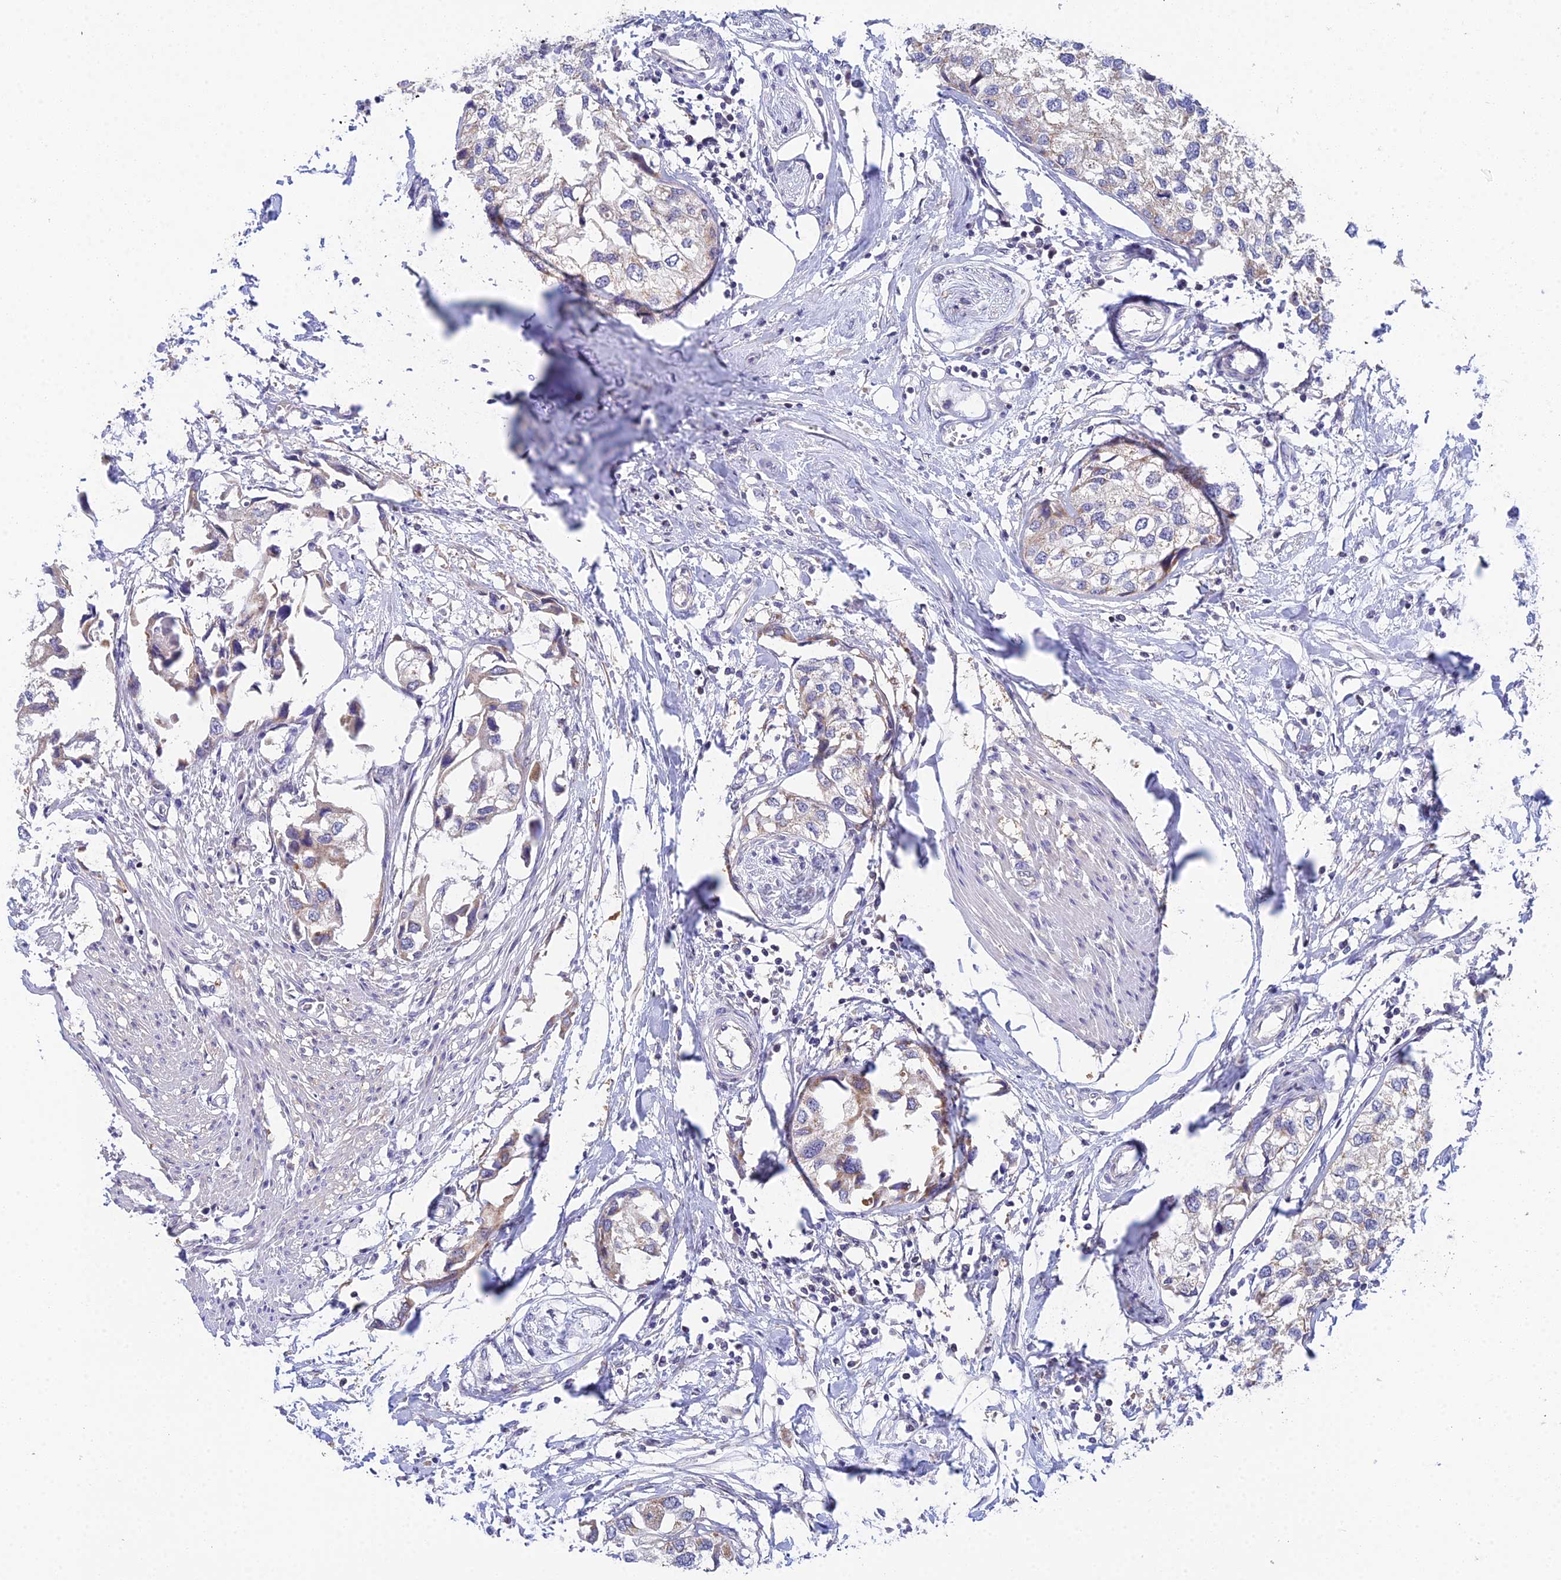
{"staining": {"intensity": "negative", "quantity": "none", "location": "none"}, "tissue": "urothelial cancer", "cell_type": "Tumor cells", "image_type": "cancer", "snomed": [{"axis": "morphology", "description": "Urothelial carcinoma, High grade"}, {"axis": "topography", "description": "Urinary bladder"}], "caption": "An IHC image of urothelial cancer is shown. There is no staining in tumor cells of urothelial cancer. (DAB (3,3'-diaminobenzidine) IHC with hematoxylin counter stain).", "gene": "ELOA2", "patient": {"sex": "male", "age": 64}}